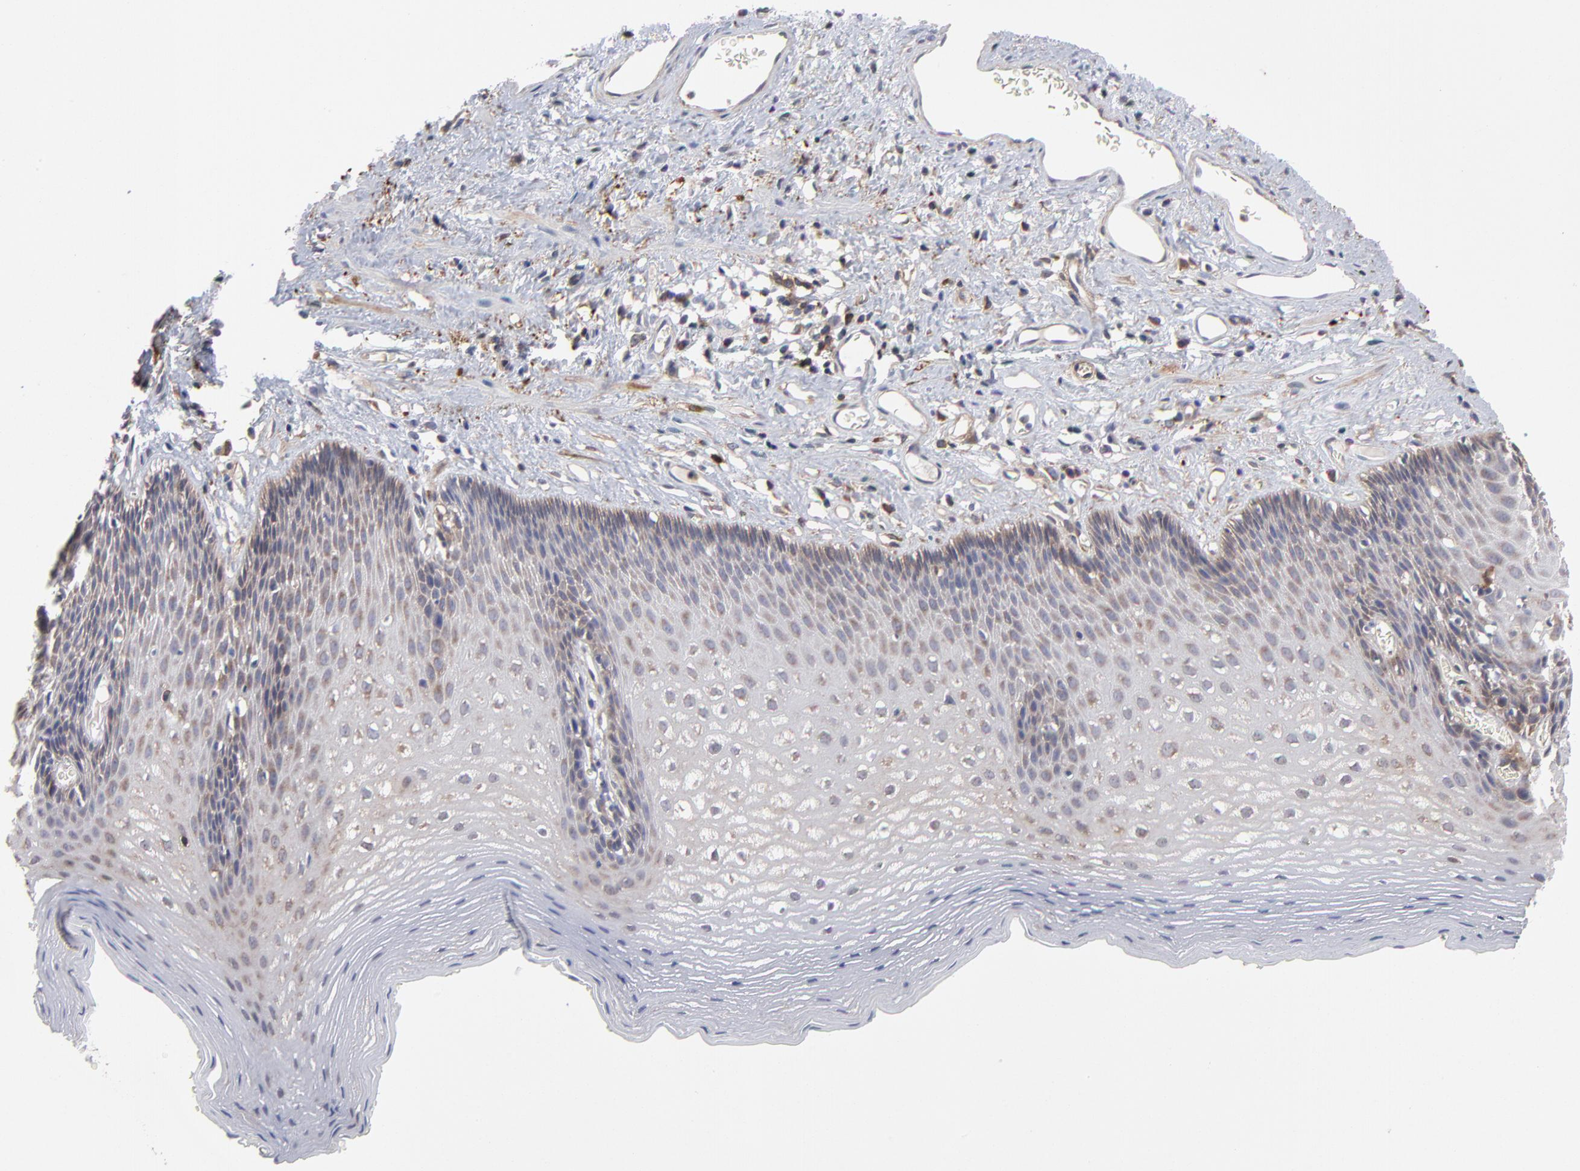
{"staining": {"intensity": "weak", "quantity": "<25%", "location": "cytoplasmic/membranous"}, "tissue": "esophagus", "cell_type": "Squamous epithelial cells", "image_type": "normal", "snomed": [{"axis": "morphology", "description": "Normal tissue, NOS"}, {"axis": "topography", "description": "Esophagus"}], "caption": "This is a micrograph of immunohistochemistry (IHC) staining of normal esophagus, which shows no staining in squamous epithelial cells.", "gene": "NFKBIA", "patient": {"sex": "female", "age": 70}}